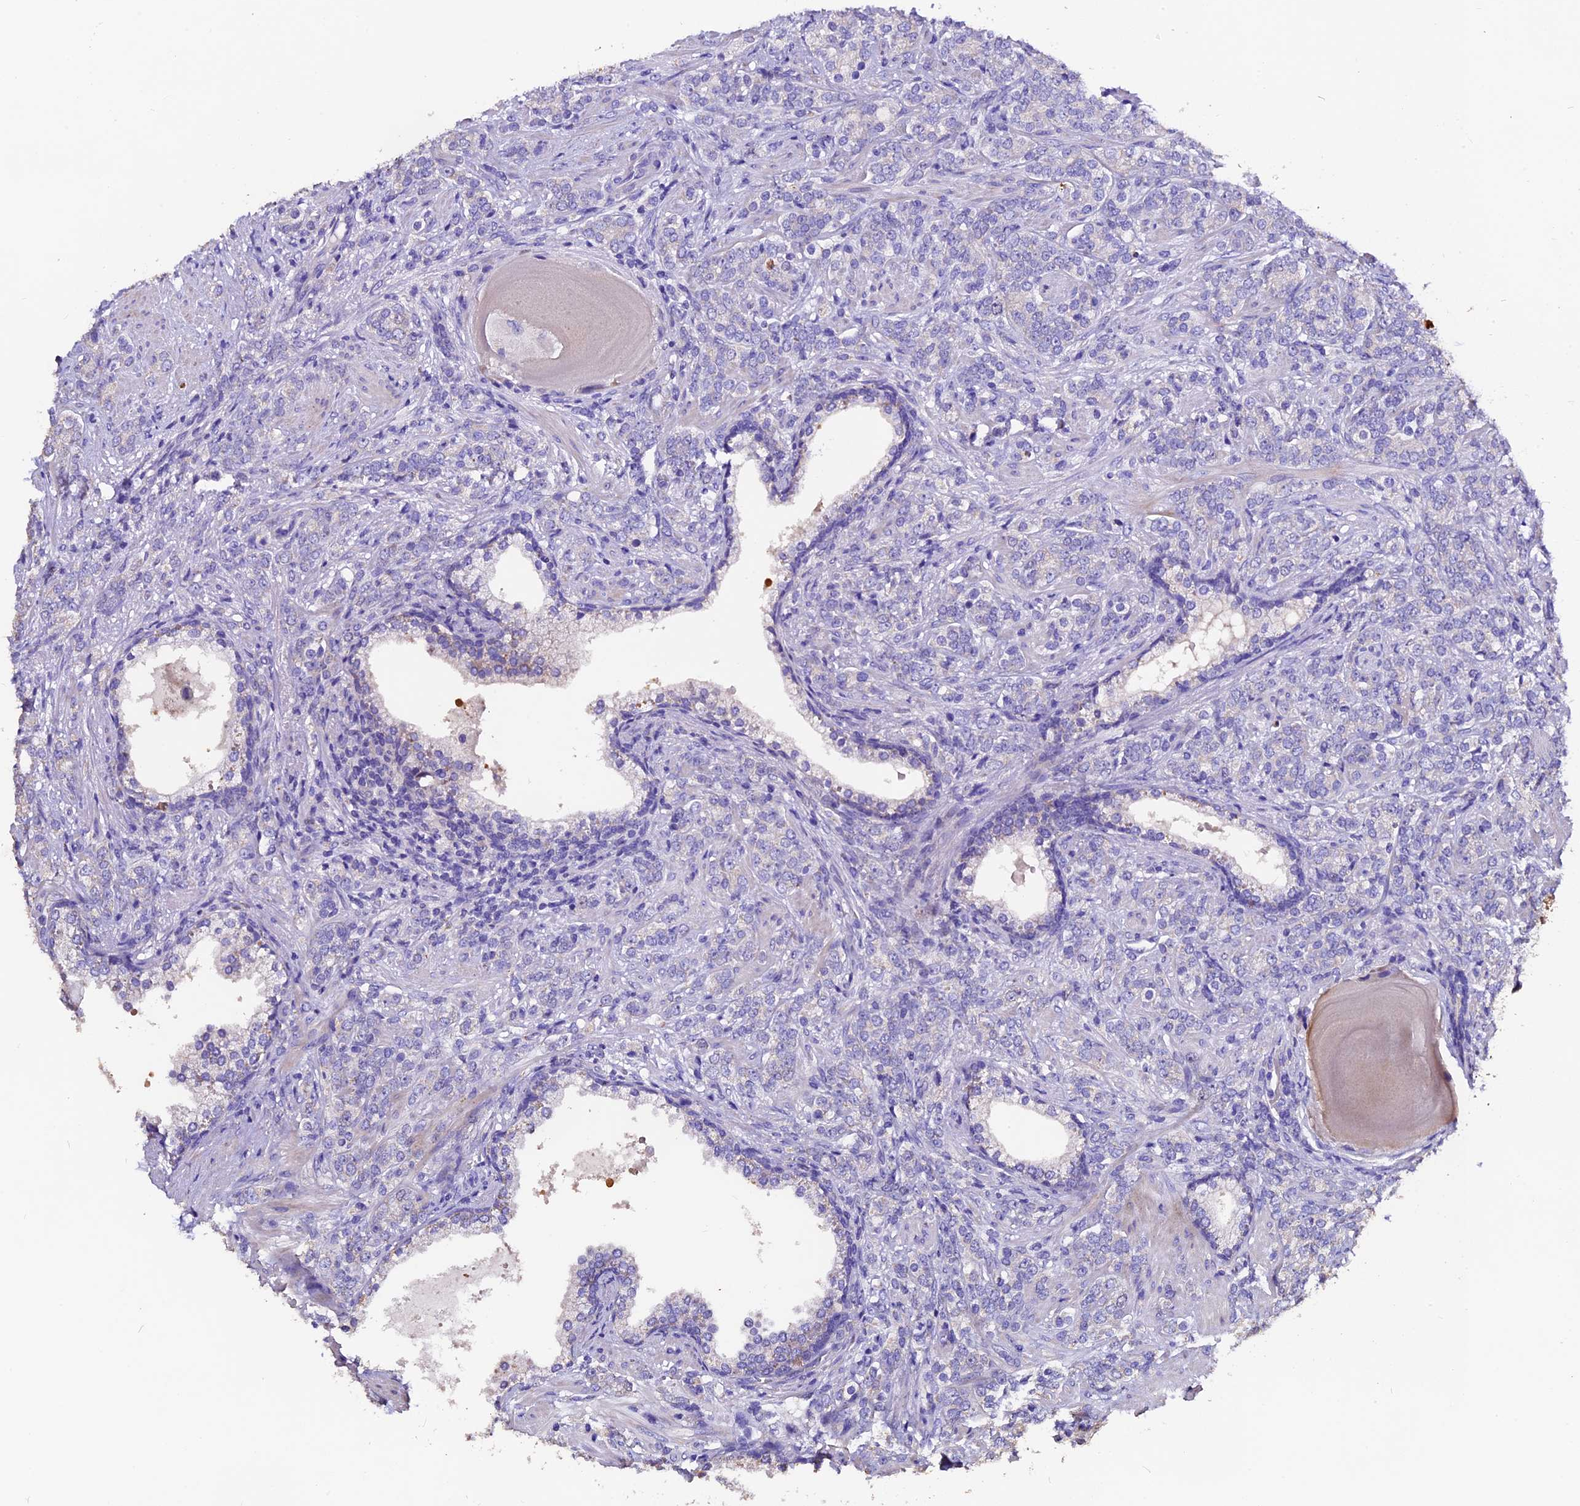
{"staining": {"intensity": "negative", "quantity": "none", "location": "none"}, "tissue": "prostate cancer", "cell_type": "Tumor cells", "image_type": "cancer", "snomed": [{"axis": "morphology", "description": "Adenocarcinoma, High grade"}, {"axis": "topography", "description": "Prostate"}], "caption": "The photomicrograph shows no staining of tumor cells in prostate high-grade adenocarcinoma.", "gene": "FBXW9", "patient": {"sex": "male", "age": 64}}